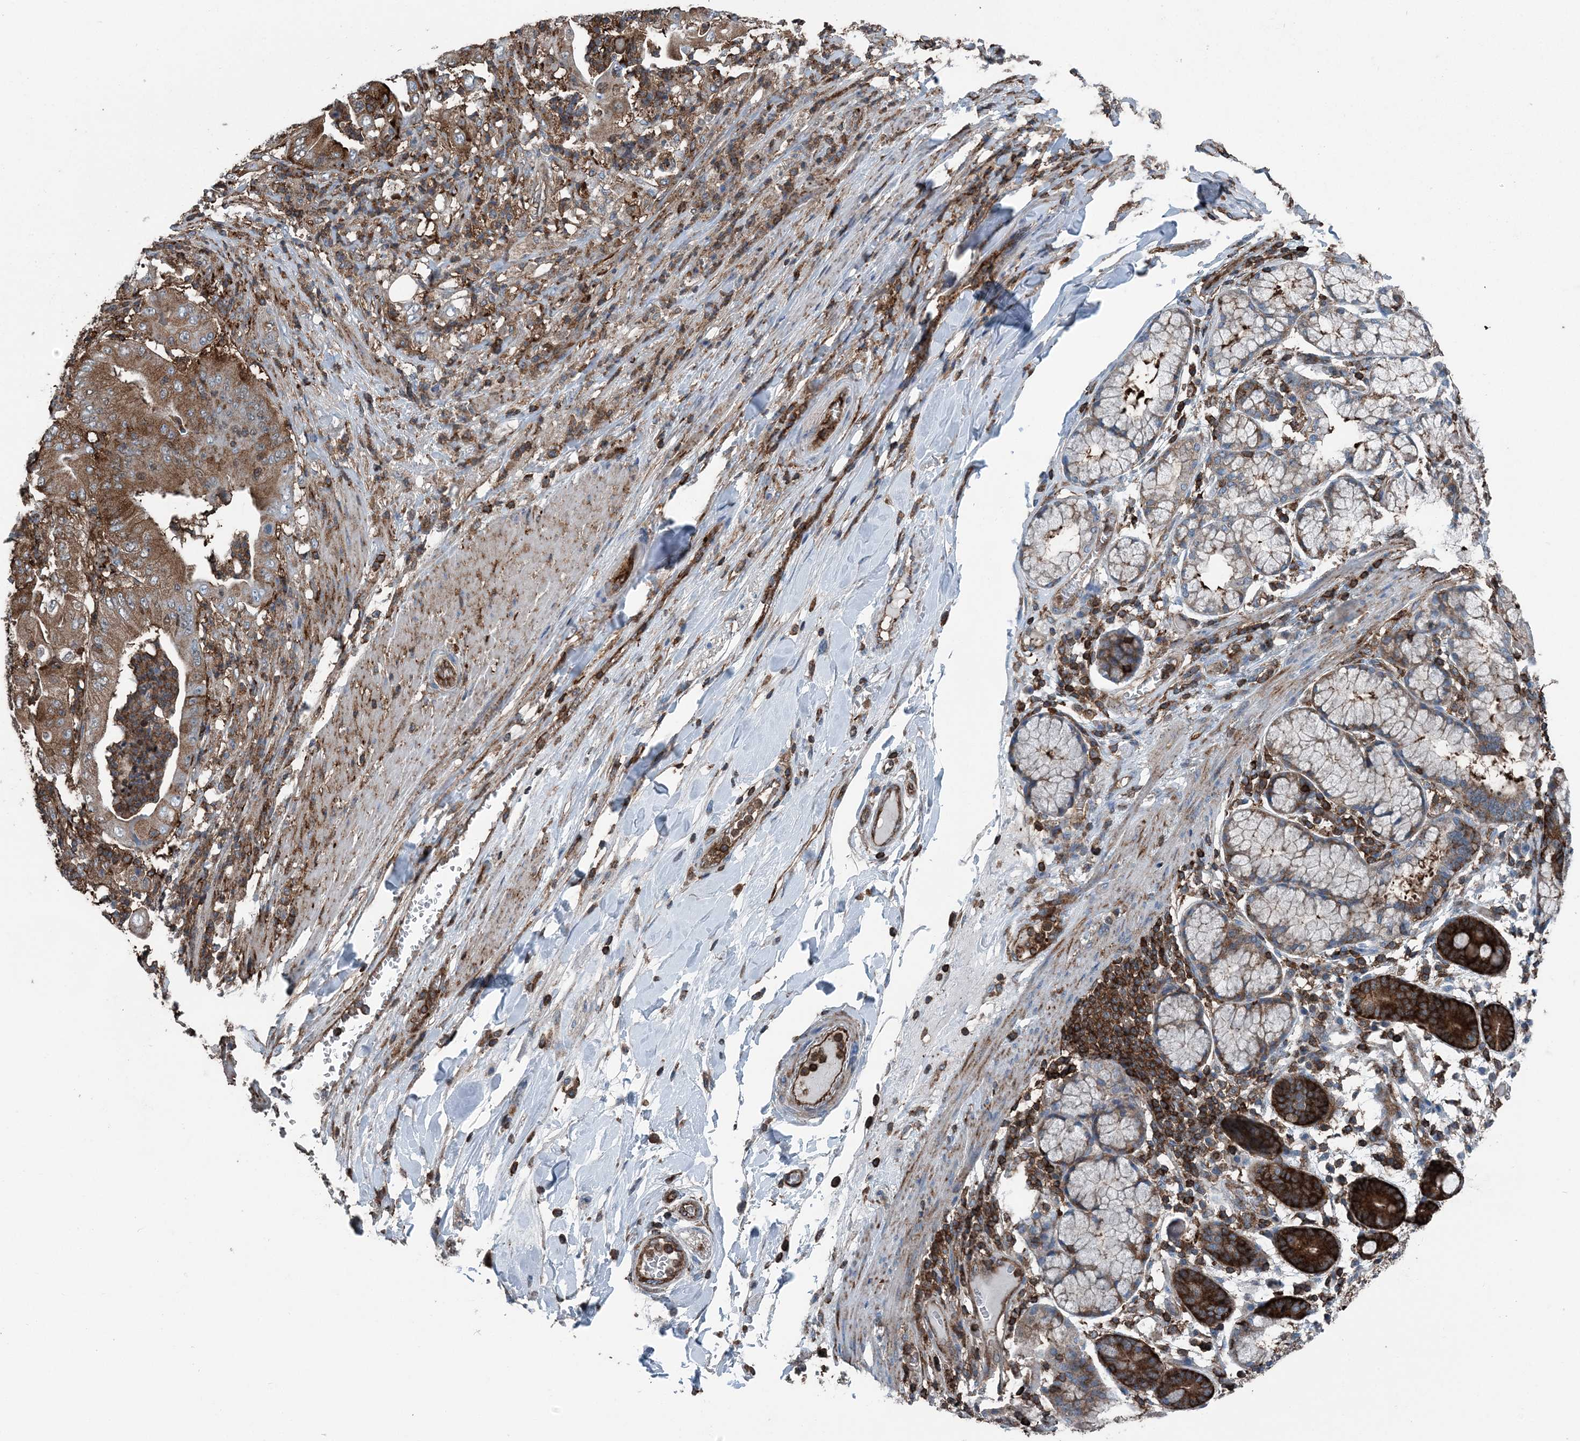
{"staining": {"intensity": "strong", "quantity": ">75%", "location": "cytoplasmic/membranous"}, "tissue": "pancreatic cancer", "cell_type": "Tumor cells", "image_type": "cancer", "snomed": [{"axis": "morphology", "description": "Adenocarcinoma, NOS"}, {"axis": "topography", "description": "Pancreas"}], "caption": "IHC of human adenocarcinoma (pancreatic) demonstrates high levels of strong cytoplasmic/membranous staining in approximately >75% of tumor cells. The protein of interest is shown in brown color, while the nuclei are stained blue.", "gene": "CFL1", "patient": {"sex": "female", "age": 77}}